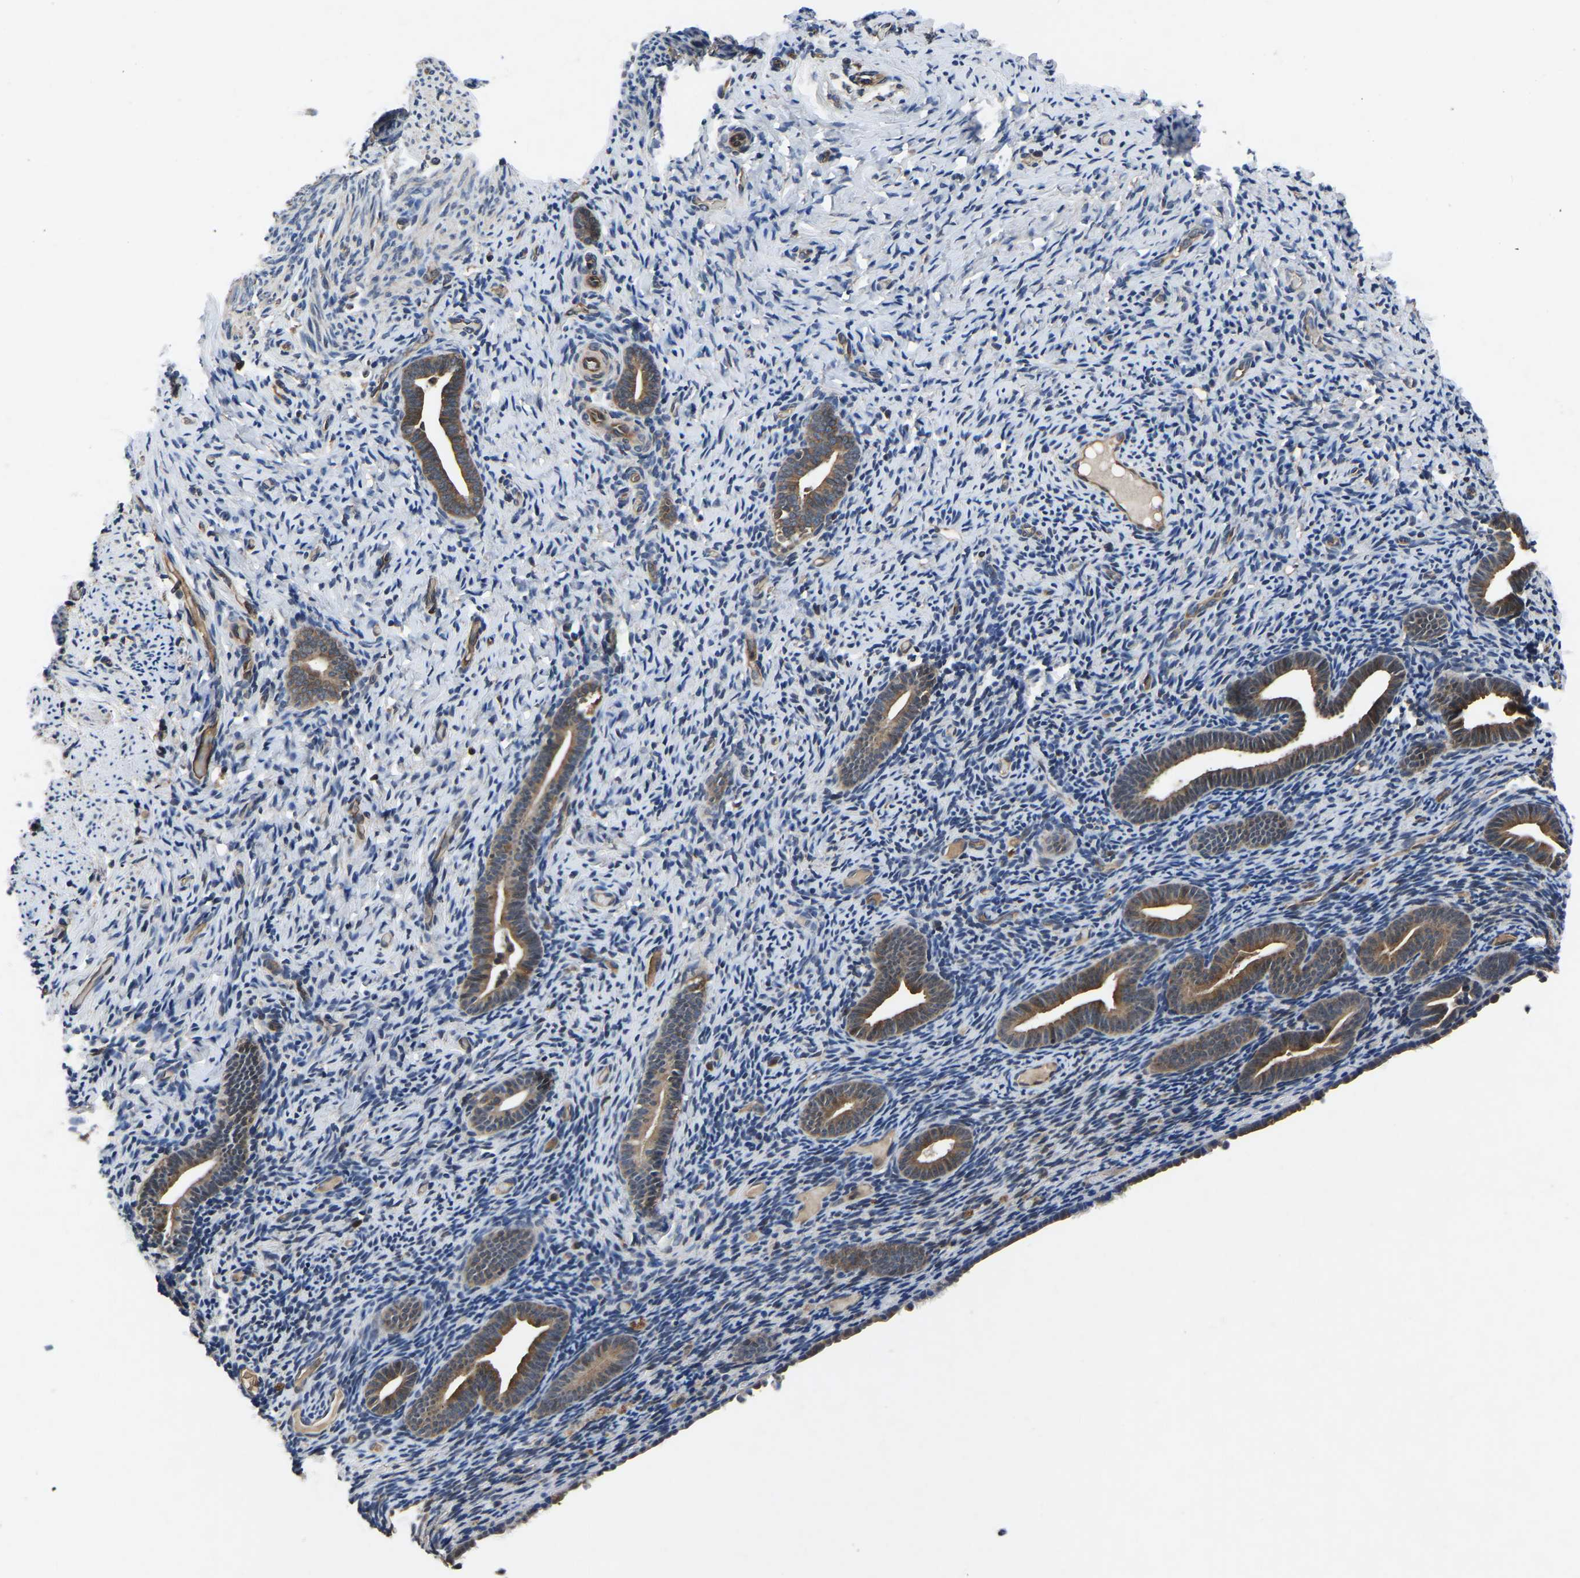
{"staining": {"intensity": "negative", "quantity": "none", "location": "none"}, "tissue": "endometrium", "cell_type": "Cells in endometrial stroma", "image_type": "normal", "snomed": [{"axis": "morphology", "description": "Normal tissue, NOS"}, {"axis": "topography", "description": "Endometrium"}], "caption": "An image of human endometrium is negative for staining in cells in endometrial stroma.", "gene": "FGD5", "patient": {"sex": "female", "age": 51}}